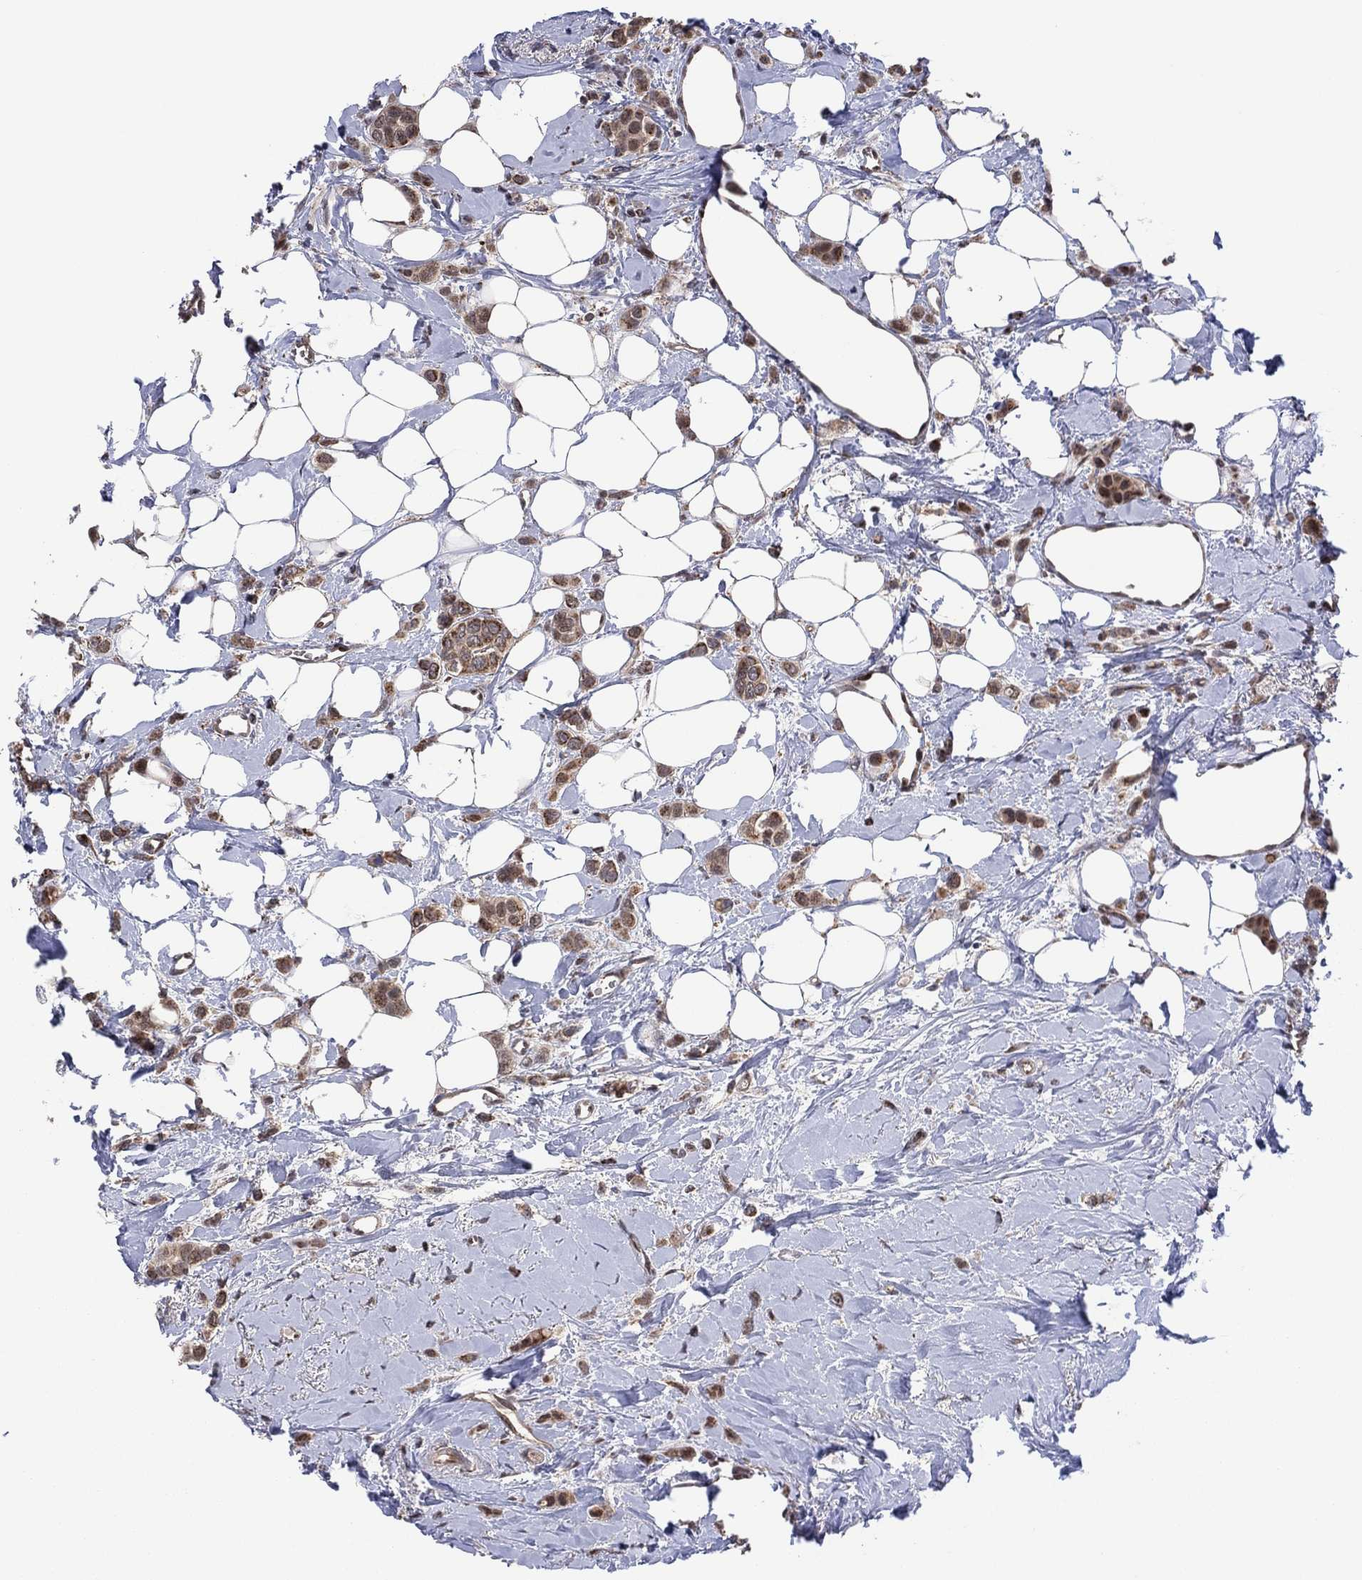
{"staining": {"intensity": "moderate", "quantity": ">75%", "location": "cytoplasmic/membranous"}, "tissue": "breast cancer", "cell_type": "Tumor cells", "image_type": "cancer", "snomed": [{"axis": "morphology", "description": "Lobular carcinoma"}, {"axis": "topography", "description": "Breast"}], "caption": "This photomicrograph displays breast lobular carcinoma stained with IHC to label a protein in brown. The cytoplasmic/membranous of tumor cells show moderate positivity for the protein. Nuclei are counter-stained blue.", "gene": "PIDD1", "patient": {"sex": "female", "age": 66}}